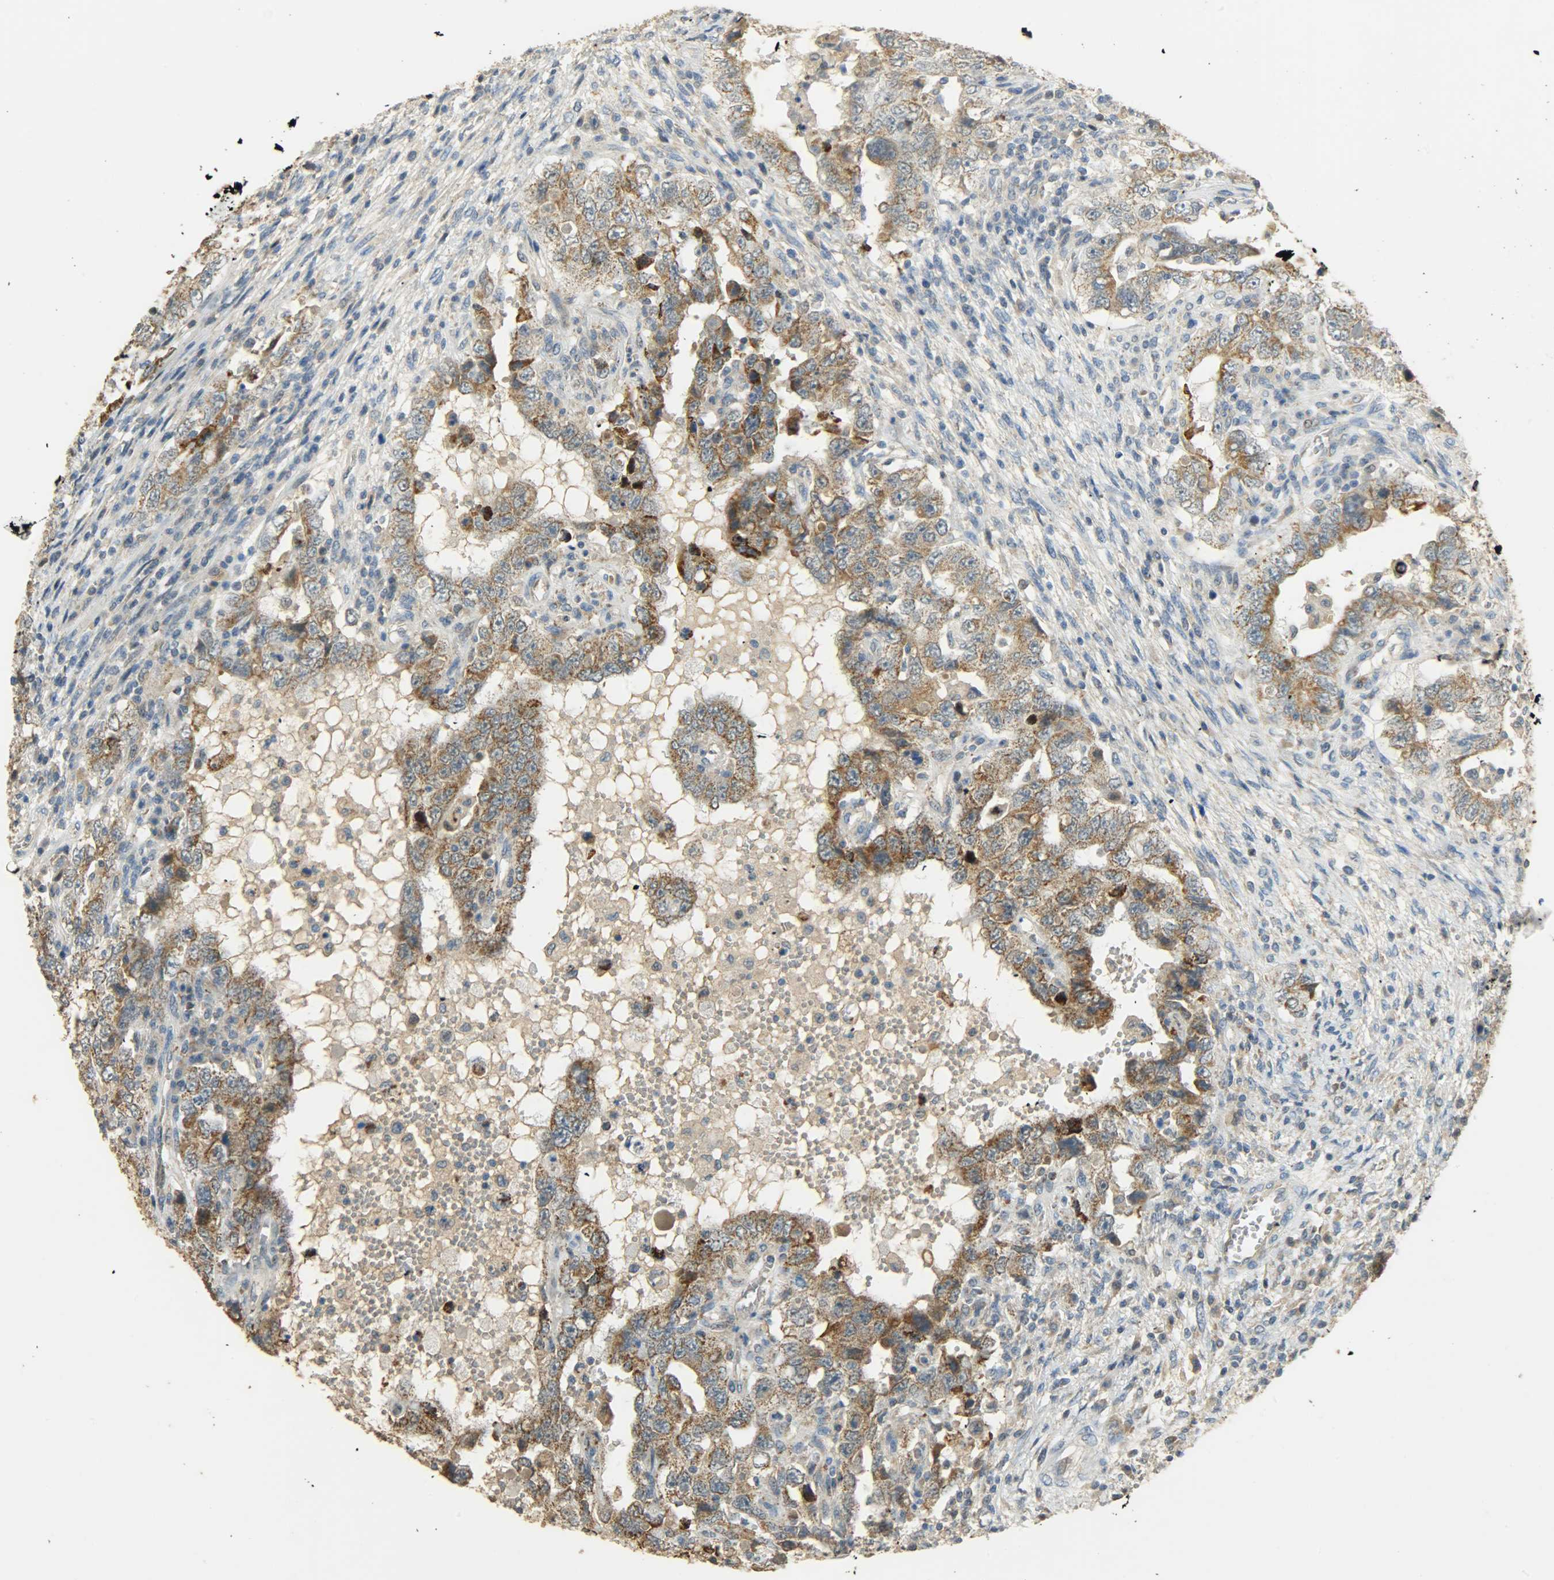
{"staining": {"intensity": "weak", "quantity": ">75%", "location": "cytoplasmic/membranous"}, "tissue": "testis cancer", "cell_type": "Tumor cells", "image_type": "cancer", "snomed": [{"axis": "morphology", "description": "Carcinoma, Embryonal, NOS"}, {"axis": "topography", "description": "Testis"}], "caption": "Embryonal carcinoma (testis) was stained to show a protein in brown. There is low levels of weak cytoplasmic/membranous positivity in about >75% of tumor cells.", "gene": "HDHD5", "patient": {"sex": "male", "age": 26}}